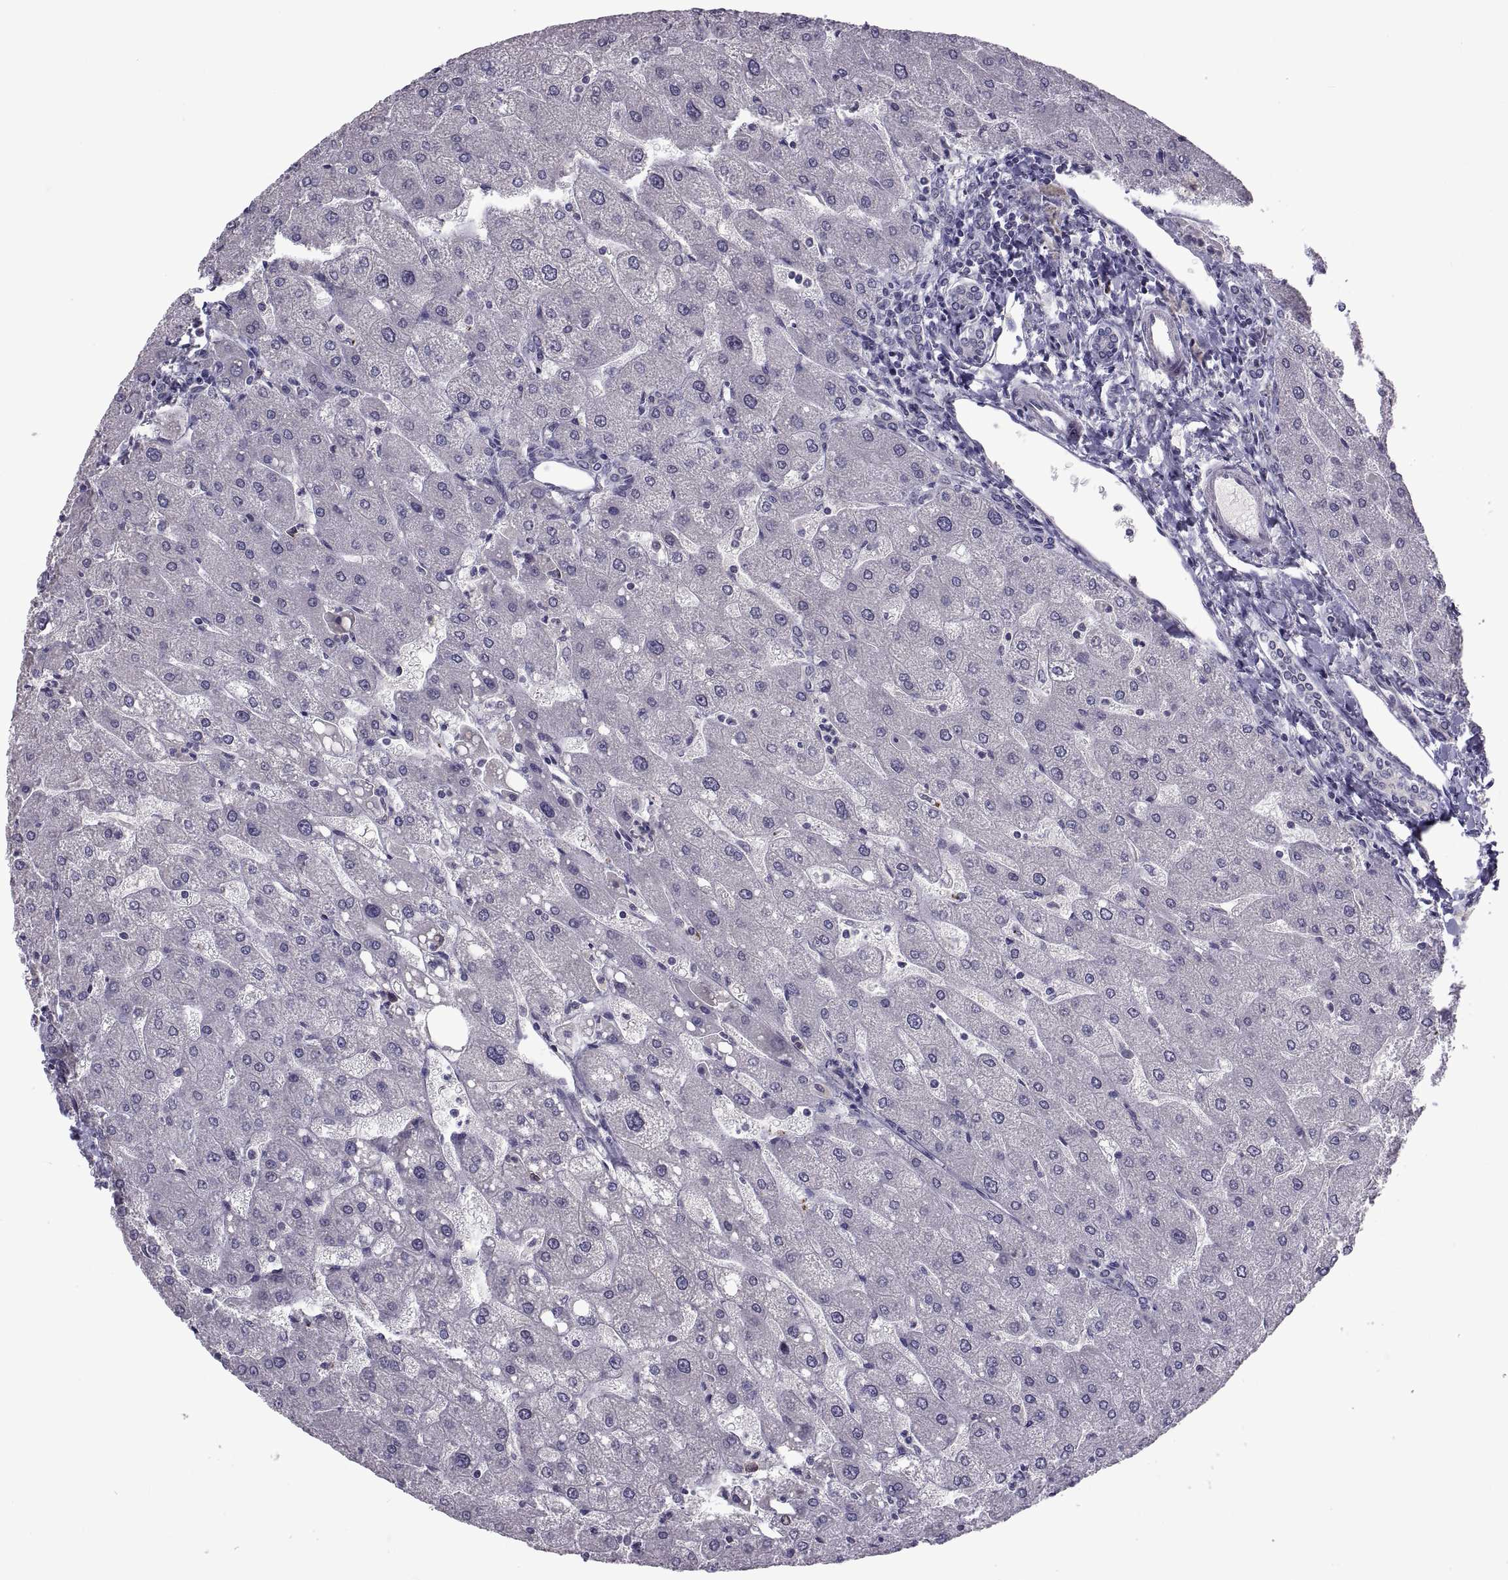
{"staining": {"intensity": "negative", "quantity": "none", "location": "none"}, "tissue": "liver", "cell_type": "Cholangiocytes", "image_type": "normal", "snomed": [{"axis": "morphology", "description": "Normal tissue, NOS"}, {"axis": "topography", "description": "Liver"}], "caption": "This histopathology image is of normal liver stained with immunohistochemistry (IHC) to label a protein in brown with the nuclei are counter-stained blue. There is no staining in cholangiocytes.", "gene": "NPTX2", "patient": {"sex": "male", "age": 67}}